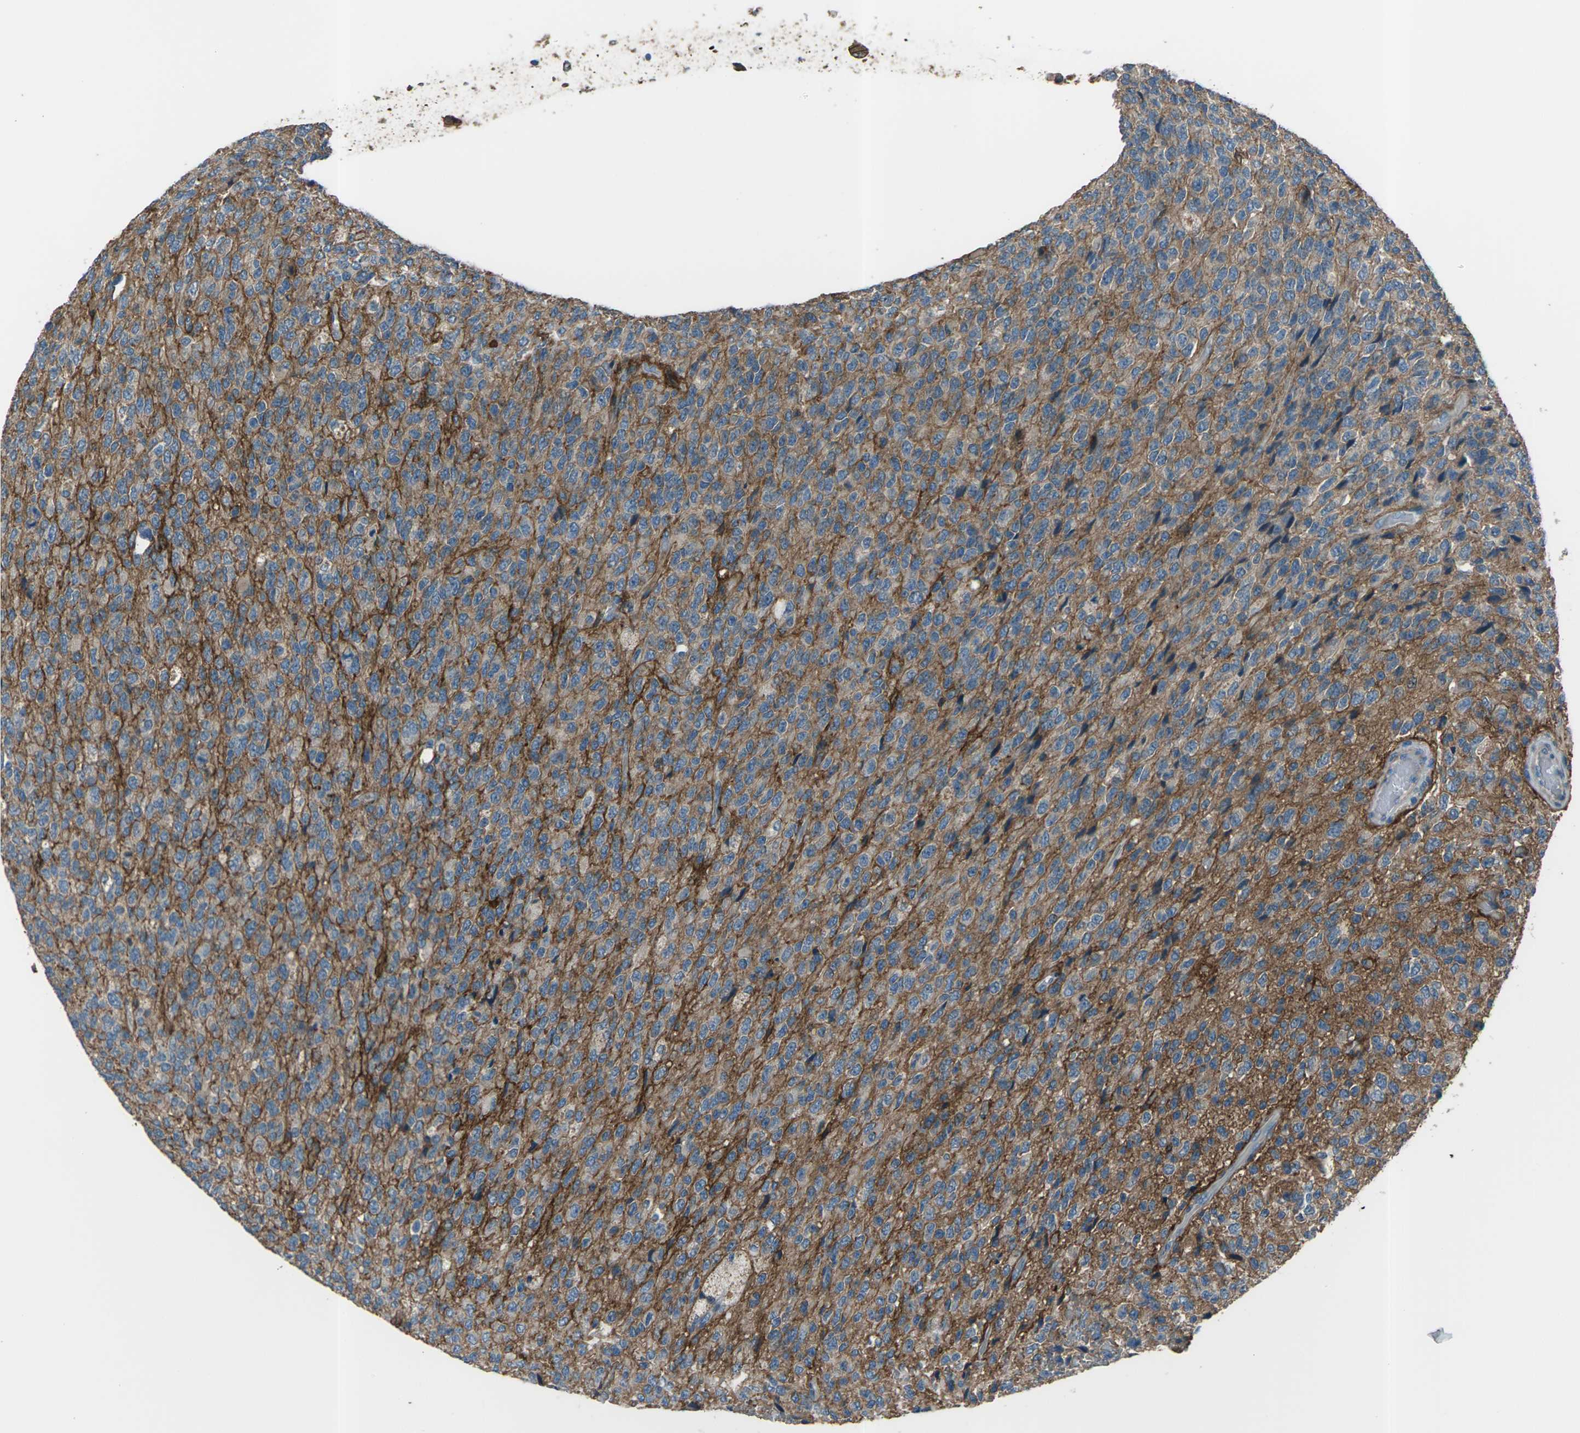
{"staining": {"intensity": "moderate", "quantity": "<25%", "location": "cytoplasmic/membranous"}, "tissue": "glioma", "cell_type": "Tumor cells", "image_type": "cancer", "snomed": [{"axis": "morphology", "description": "Glioma, malignant, High grade"}, {"axis": "topography", "description": "pancreas cauda"}], "caption": "Immunohistochemistry (IHC) staining of glioma, which exhibits low levels of moderate cytoplasmic/membranous expression in about <25% of tumor cells indicating moderate cytoplasmic/membranous protein positivity. The staining was performed using DAB (3,3'-diaminobenzidine) (brown) for protein detection and nuclei were counterstained in hematoxylin (blue).", "gene": "CMTM4", "patient": {"sex": "male", "age": 60}}